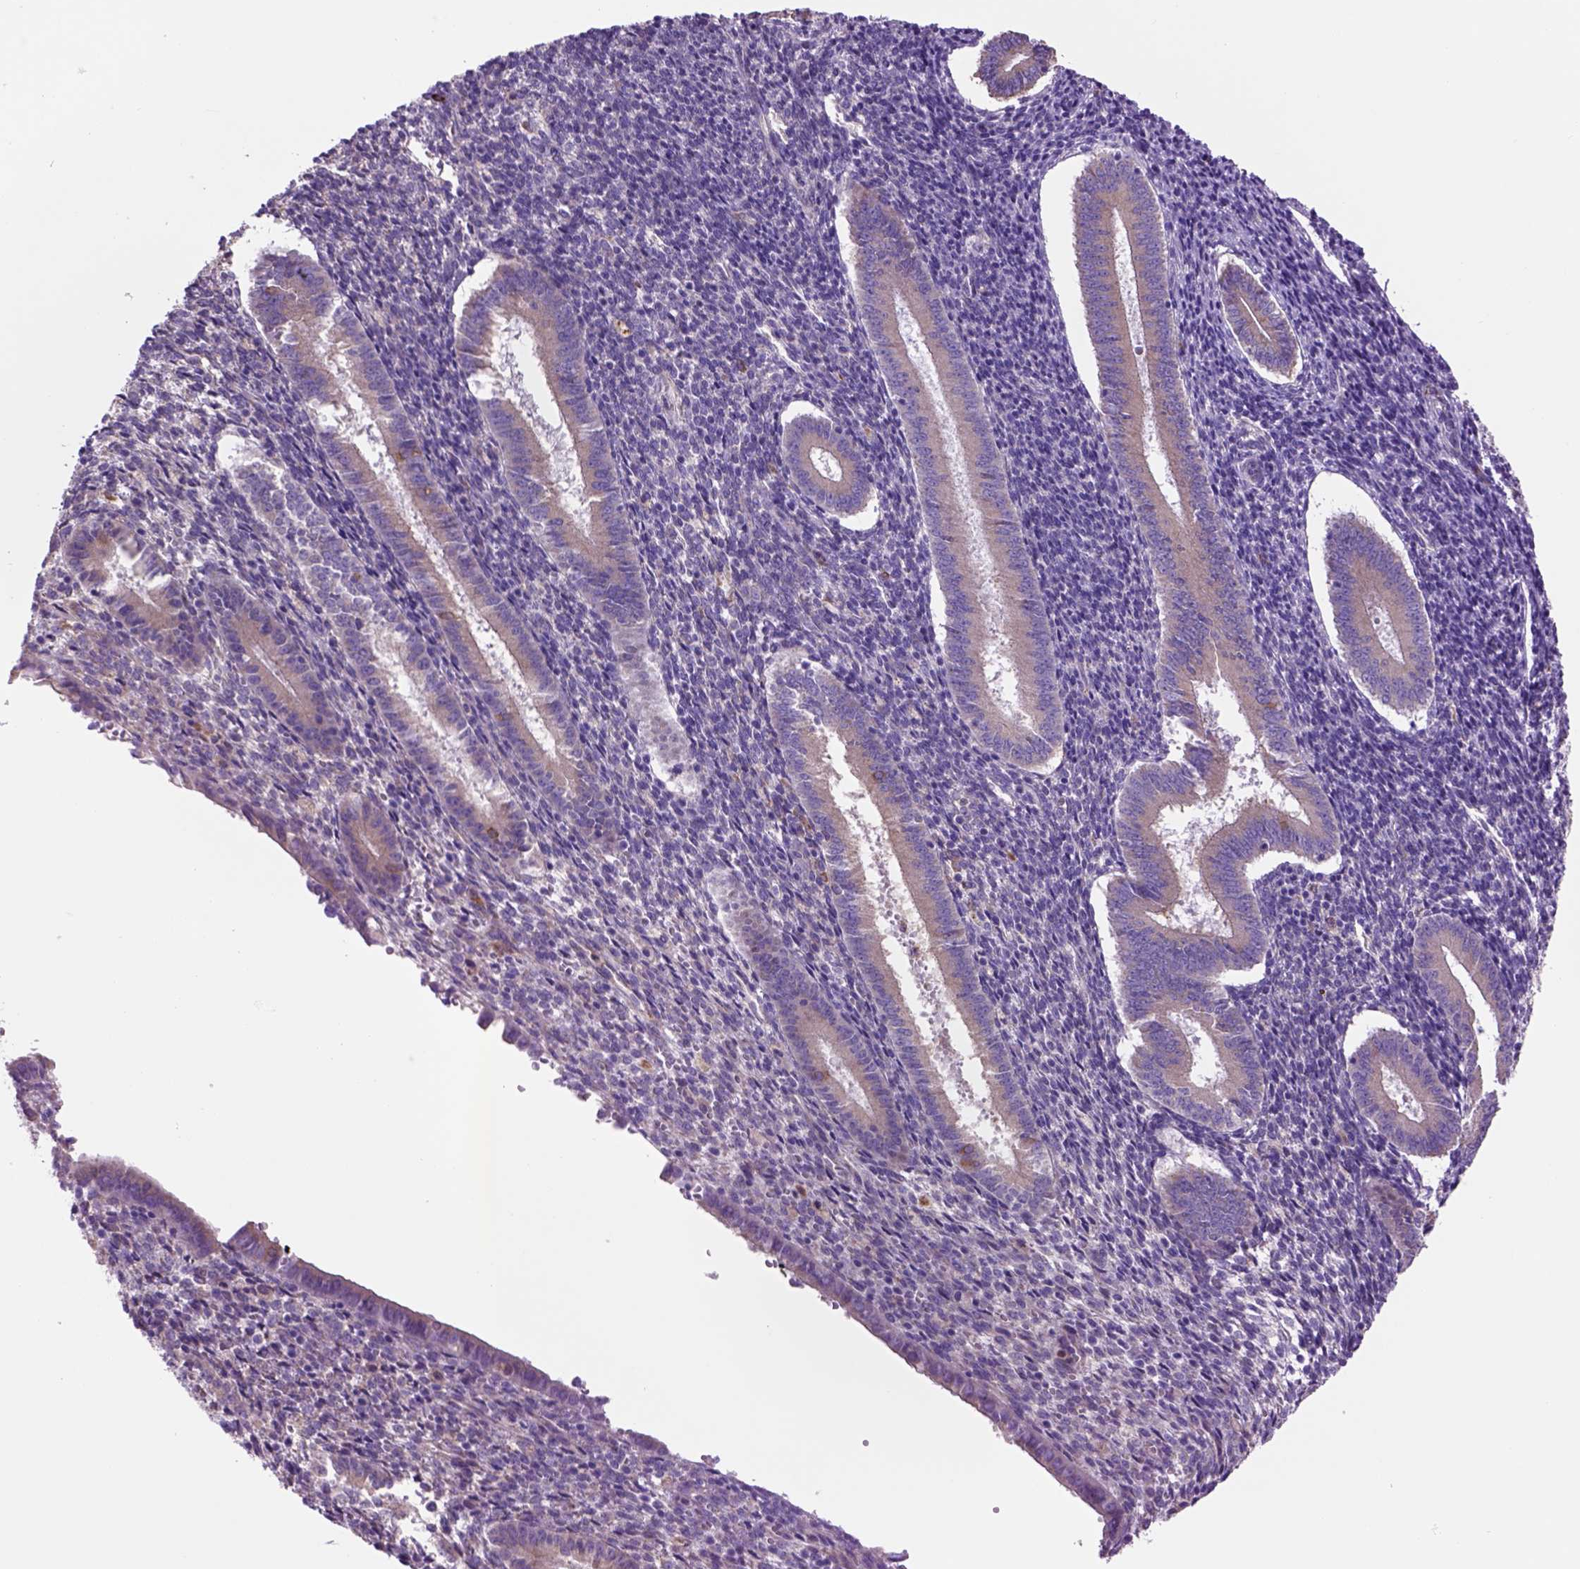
{"staining": {"intensity": "negative", "quantity": "none", "location": "none"}, "tissue": "endometrium", "cell_type": "Cells in endometrial stroma", "image_type": "normal", "snomed": [{"axis": "morphology", "description": "Normal tissue, NOS"}, {"axis": "topography", "description": "Endometrium"}], "caption": "Histopathology image shows no significant protein positivity in cells in endometrial stroma of unremarkable endometrium. The staining is performed using DAB (3,3'-diaminobenzidine) brown chromogen with nuclei counter-stained in using hematoxylin.", "gene": "PIAS3", "patient": {"sex": "female", "age": 25}}